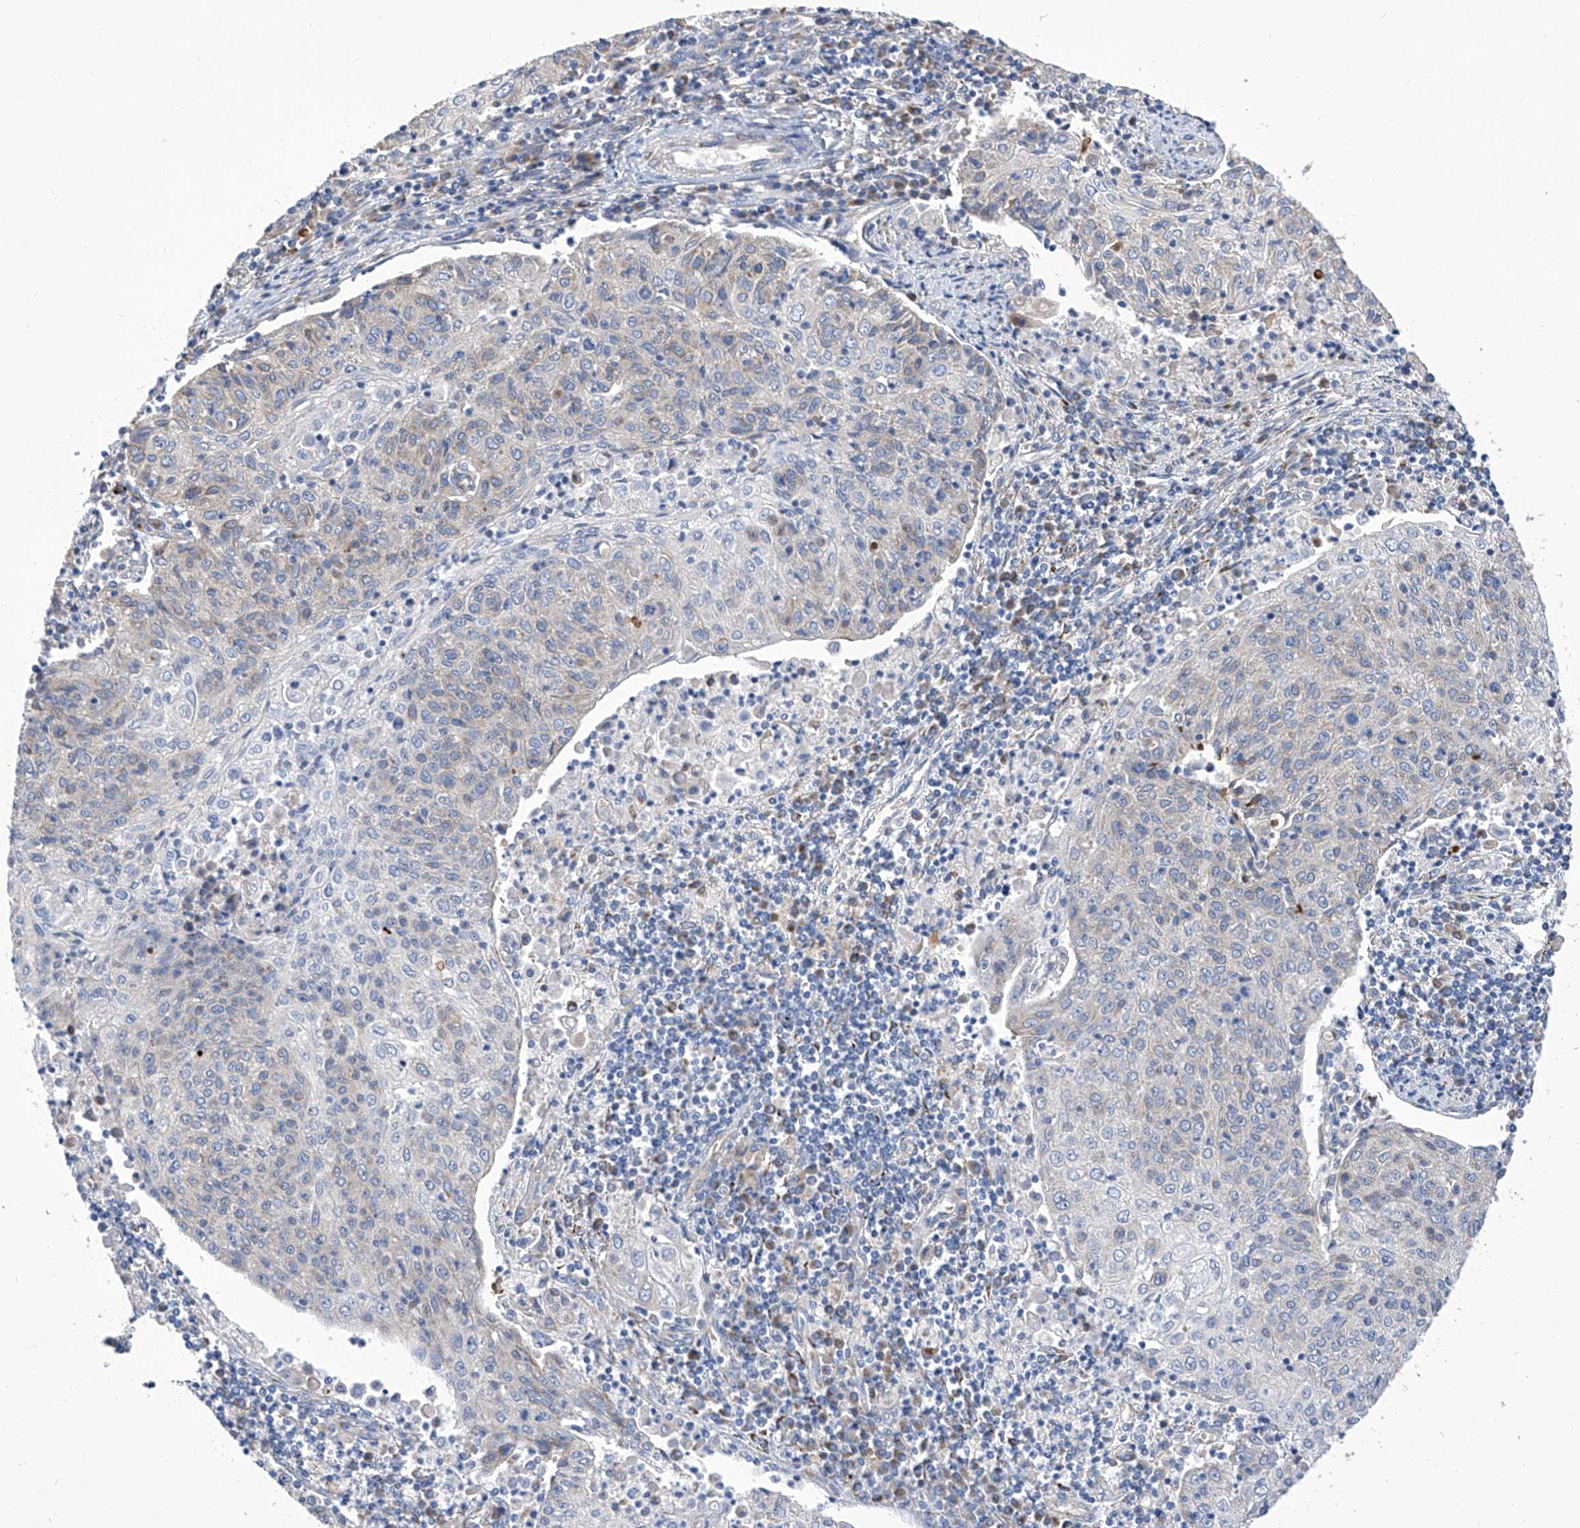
{"staining": {"intensity": "negative", "quantity": "none", "location": "none"}, "tissue": "cervical cancer", "cell_type": "Tumor cells", "image_type": "cancer", "snomed": [{"axis": "morphology", "description": "Squamous cell carcinoma, NOS"}, {"axis": "topography", "description": "Cervix"}], "caption": "There is no significant positivity in tumor cells of squamous cell carcinoma (cervical).", "gene": "TJAP1", "patient": {"sex": "female", "age": 48}}